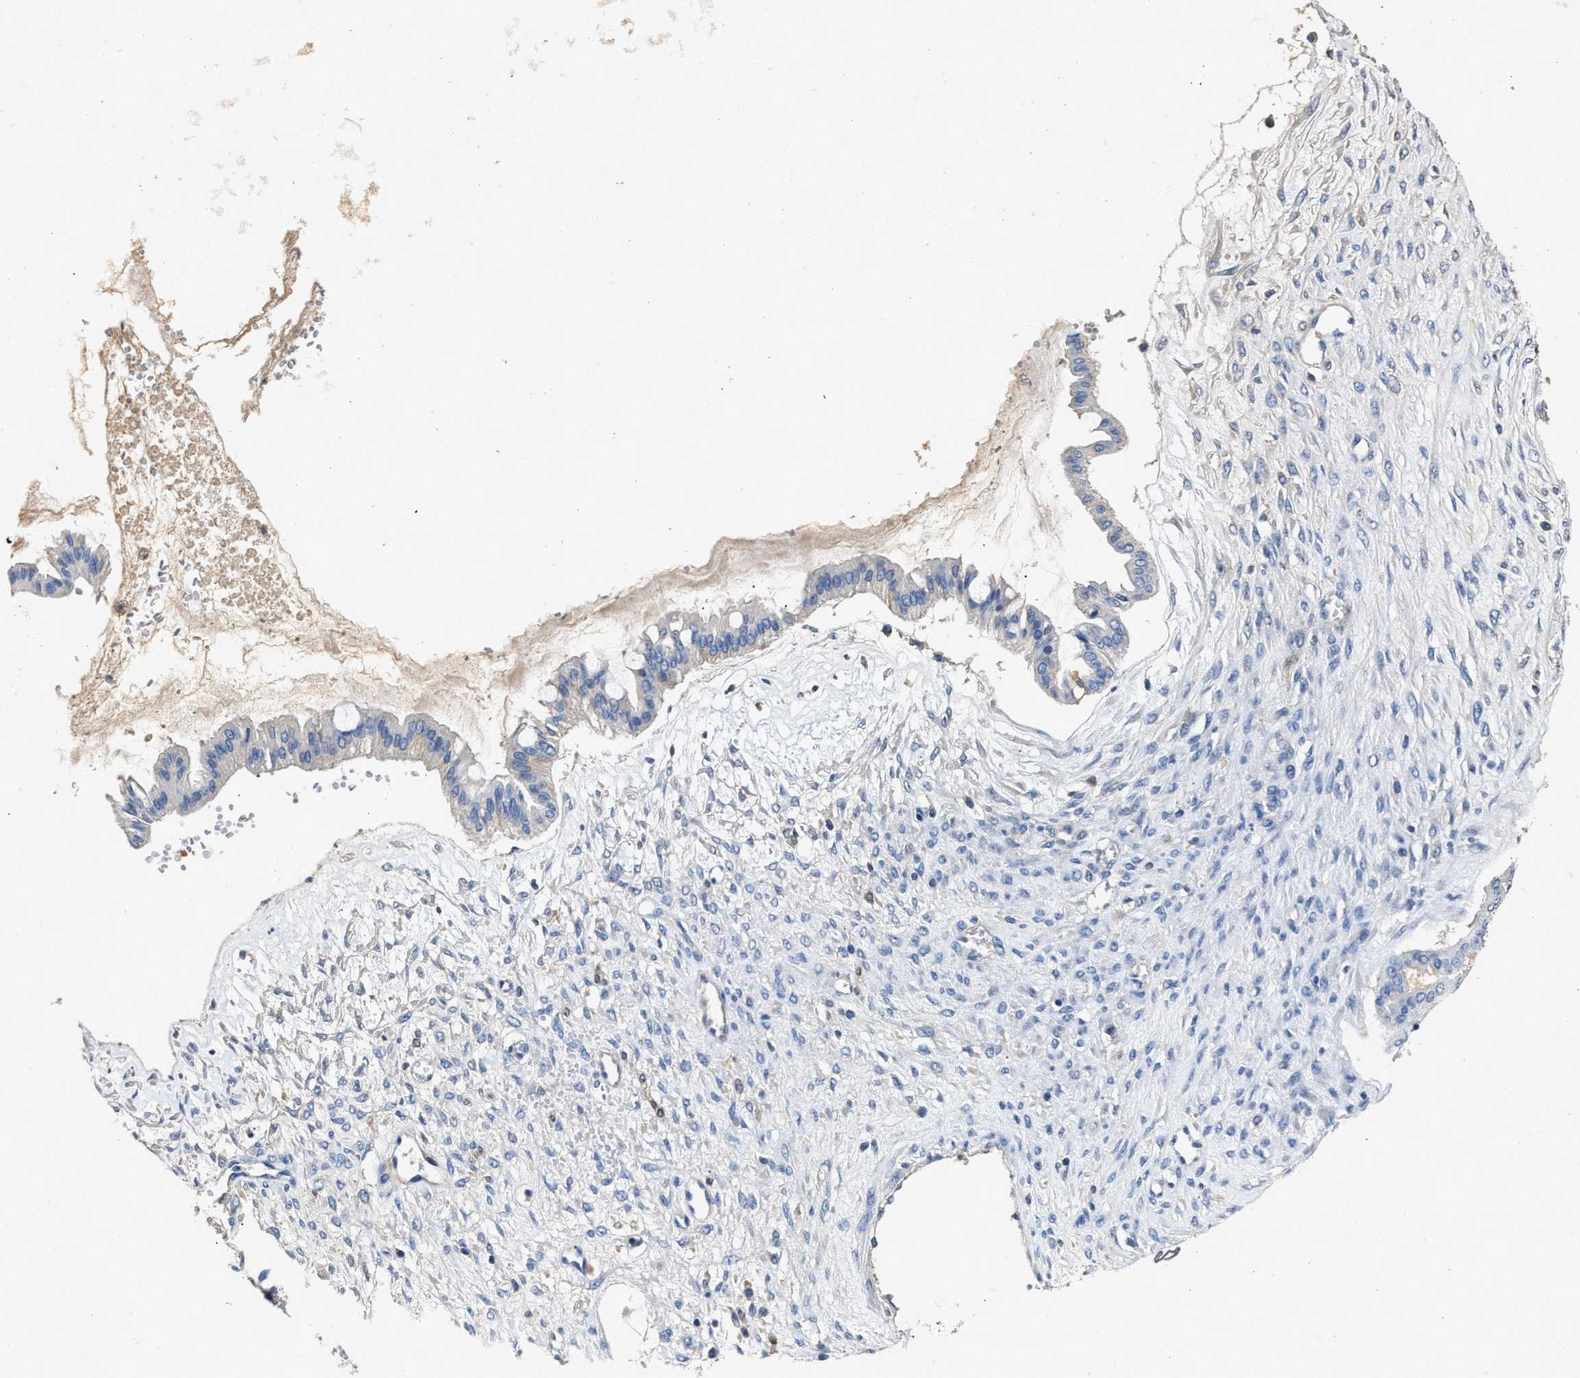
{"staining": {"intensity": "negative", "quantity": "none", "location": "none"}, "tissue": "ovarian cancer", "cell_type": "Tumor cells", "image_type": "cancer", "snomed": [{"axis": "morphology", "description": "Cystadenocarcinoma, mucinous, NOS"}, {"axis": "topography", "description": "Ovary"}], "caption": "This is a photomicrograph of immunohistochemistry (IHC) staining of ovarian cancer, which shows no staining in tumor cells. (IHC, brightfield microscopy, high magnification).", "gene": "SLCO2B1", "patient": {"sex": "female", "age": 73}}